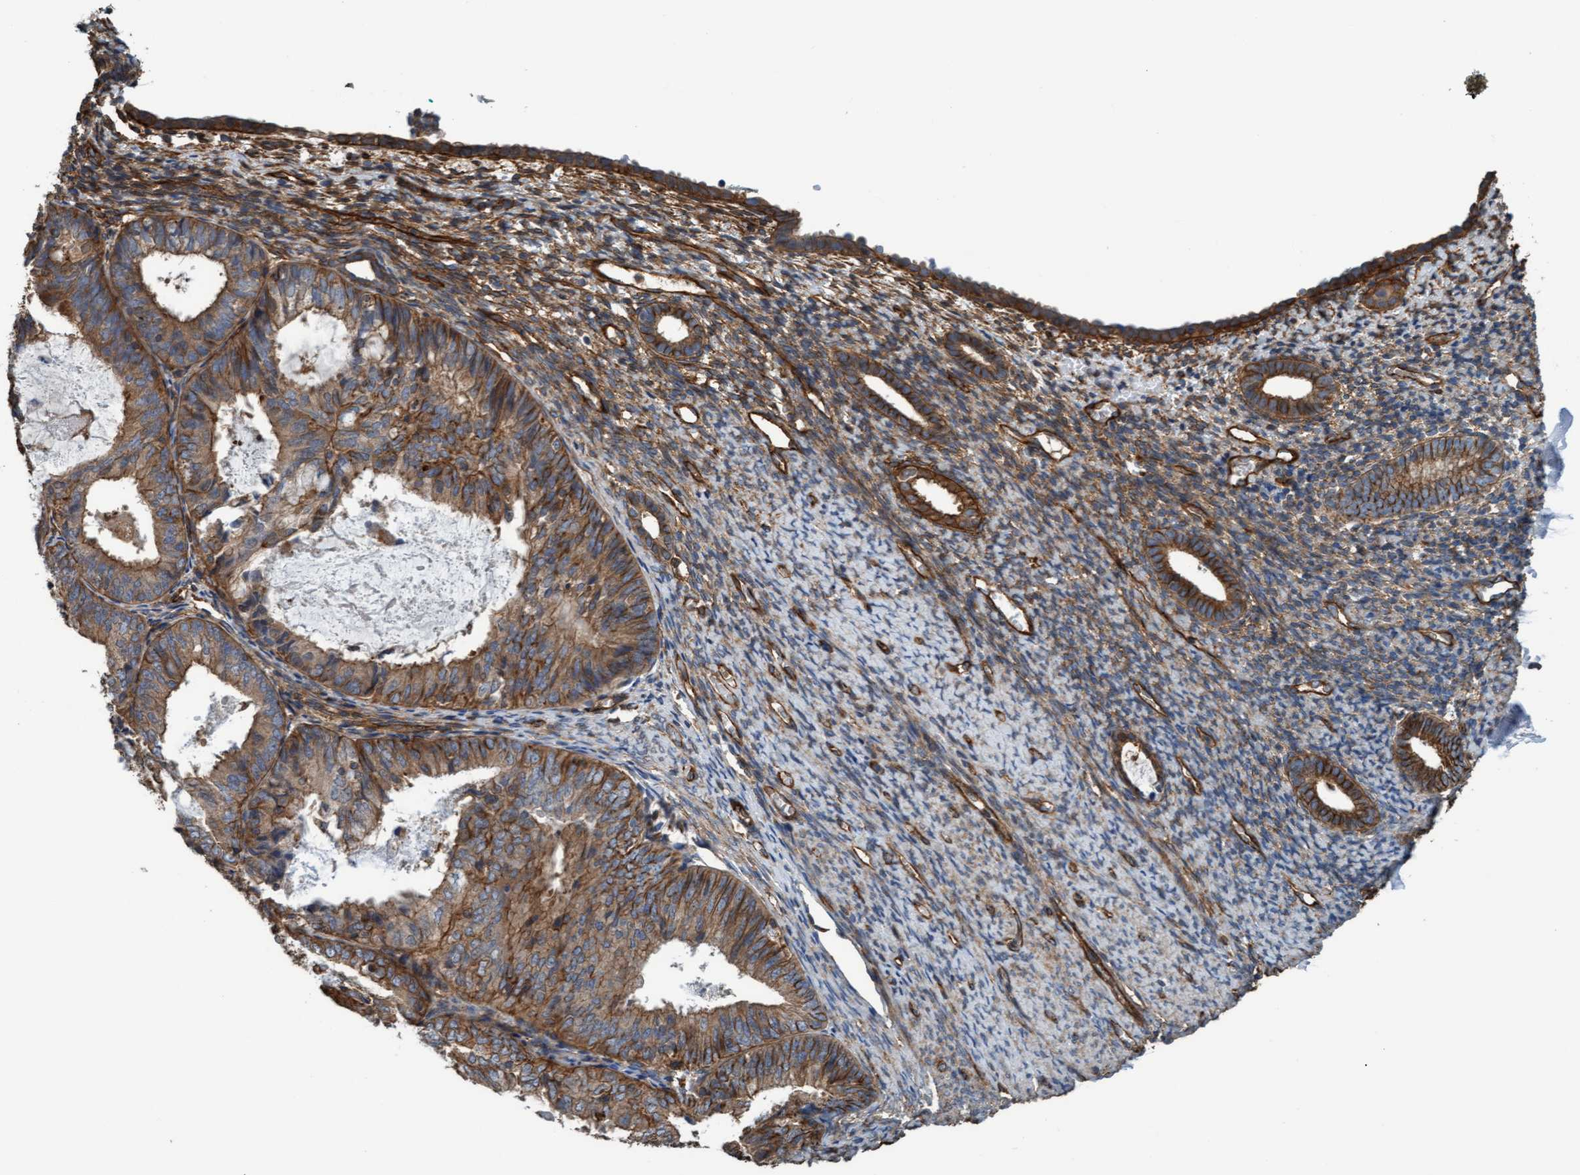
{"staining": {"intensity": "moderate", "quantity": ">75%", "location": "cytoplasmic/membranous"}, "tissue": "endometrium", "cell_type": "Cells in endometrial stroma", "image_type": "normal", "snomed": [{"axis": "morphology", "description": "Normal tissue, NOS"}, {"axis": "morphology", "description": "Adenocarcinoma, NOS"}, {"axis": "topography", "description": "Endometrium"}], "caption": "Cells in endometrial stroma reveal medium levels of moderate cytoplasmic/membranous expression in about >75% of cells in benign human endometrium. Immunohistochemistry (ihc) stains the protein in brown and the nuclei are stained blue.", "gene": "STXBP4", "patient": {"sex": "female", "age": 57}}